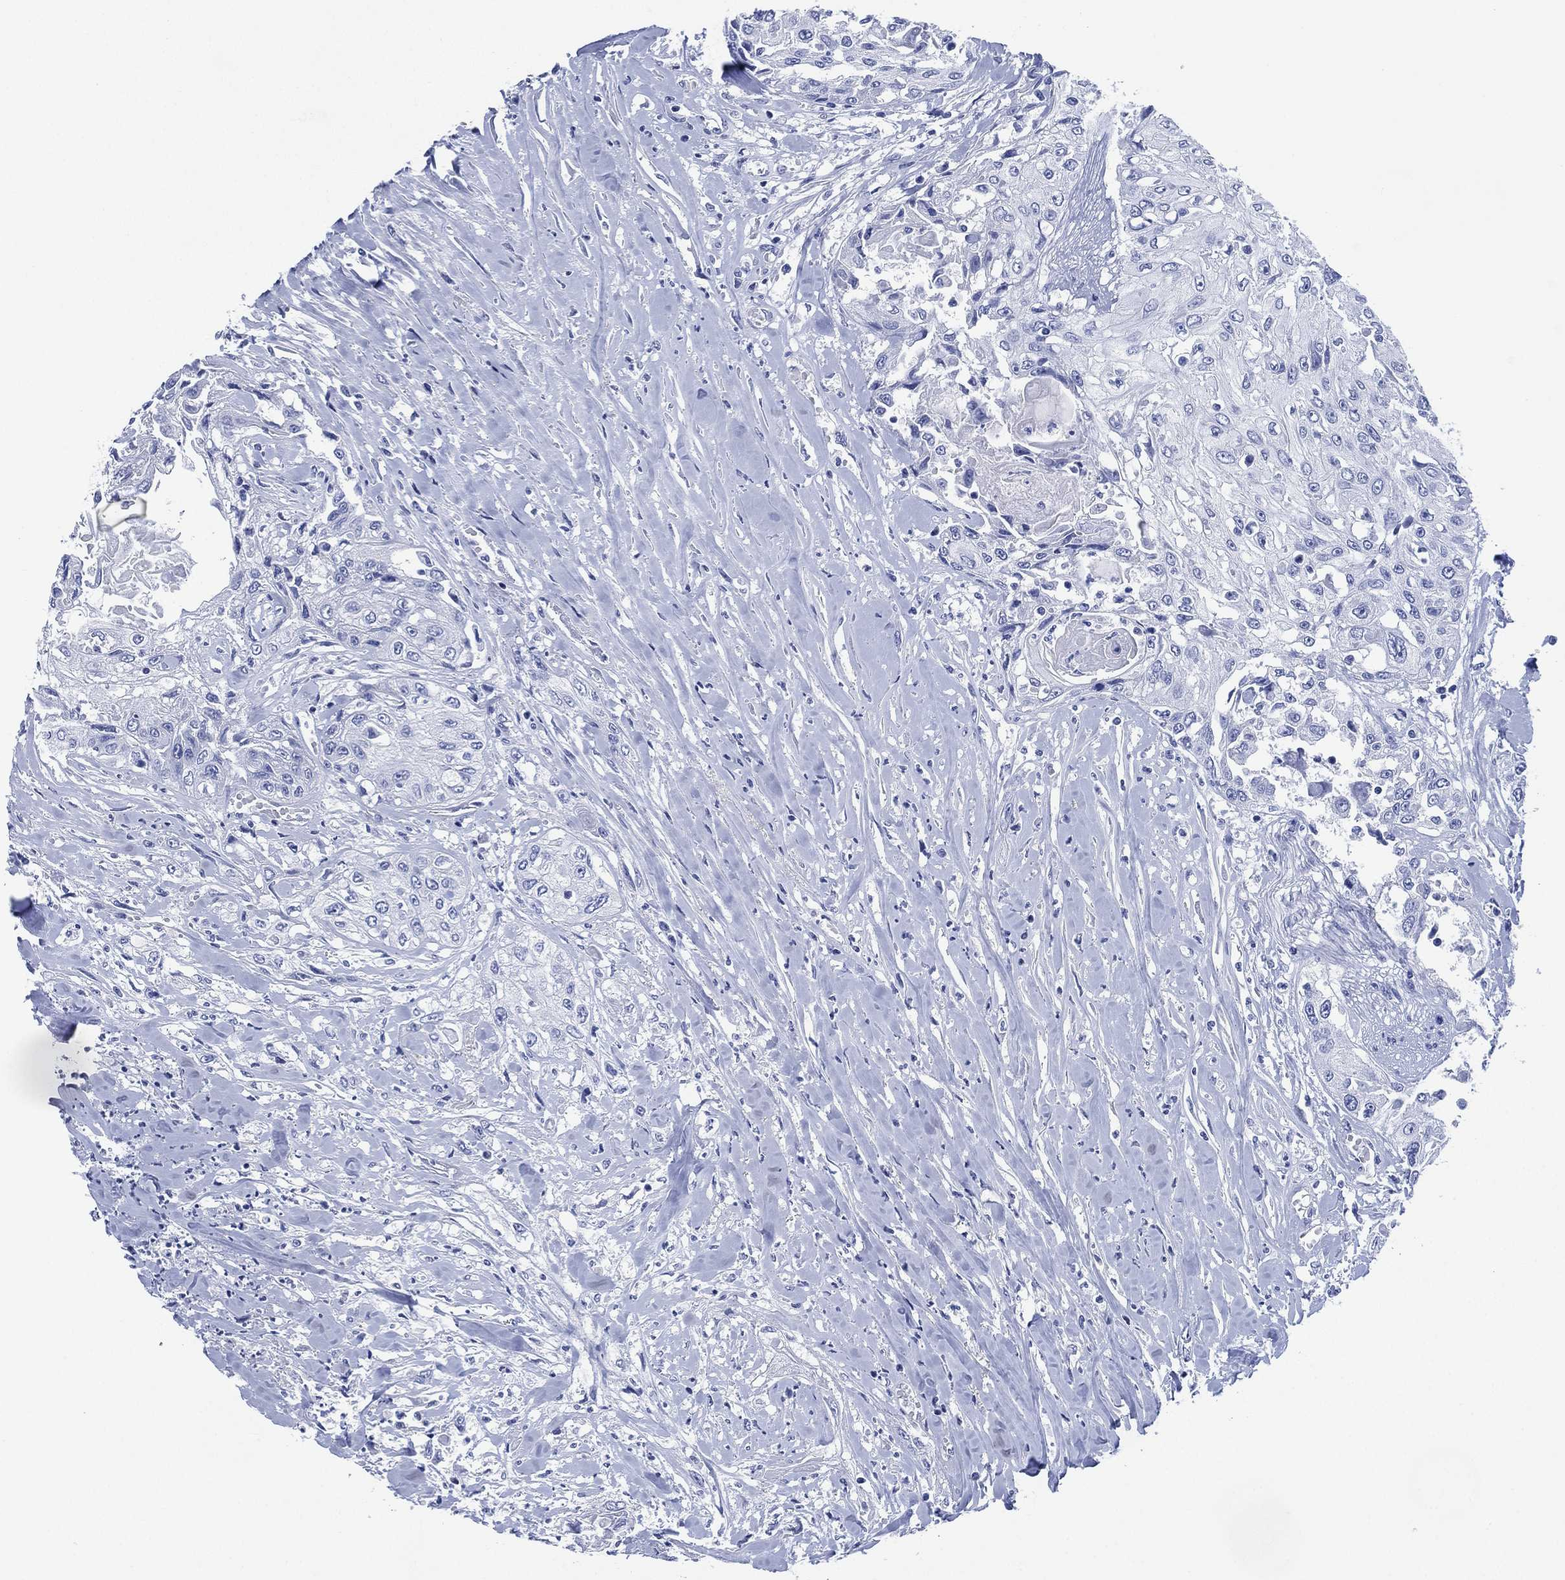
{"staining": {"intensity": "negative", "quantity": "none", "location": "none"}, "tissue": "head and neck cancer", "cell_type": "Tumor cells", "image_type": "cancer", "snomed": [{"axis": "morphology", "description": "Normal tissue, NOS"}, {"axis": "morphology", "description": "Squamous cell carcinoma, NOS"}, {"axis": "topography", "description": "Oral tissue"}, {"axis": "topography", "description": "Peripheral nerve tissue"}, {"axis": "topography", "description": "Head-Neck"}], "caption": "Immunohistochemistry micrograph of head and neck cancer (squamous cell carcinoma) stained for a protein (brown), which demonstrates no staining in tumor cells.", "gene": "SIGLECL1", "patient": {"sex": "female", "age": 59}}